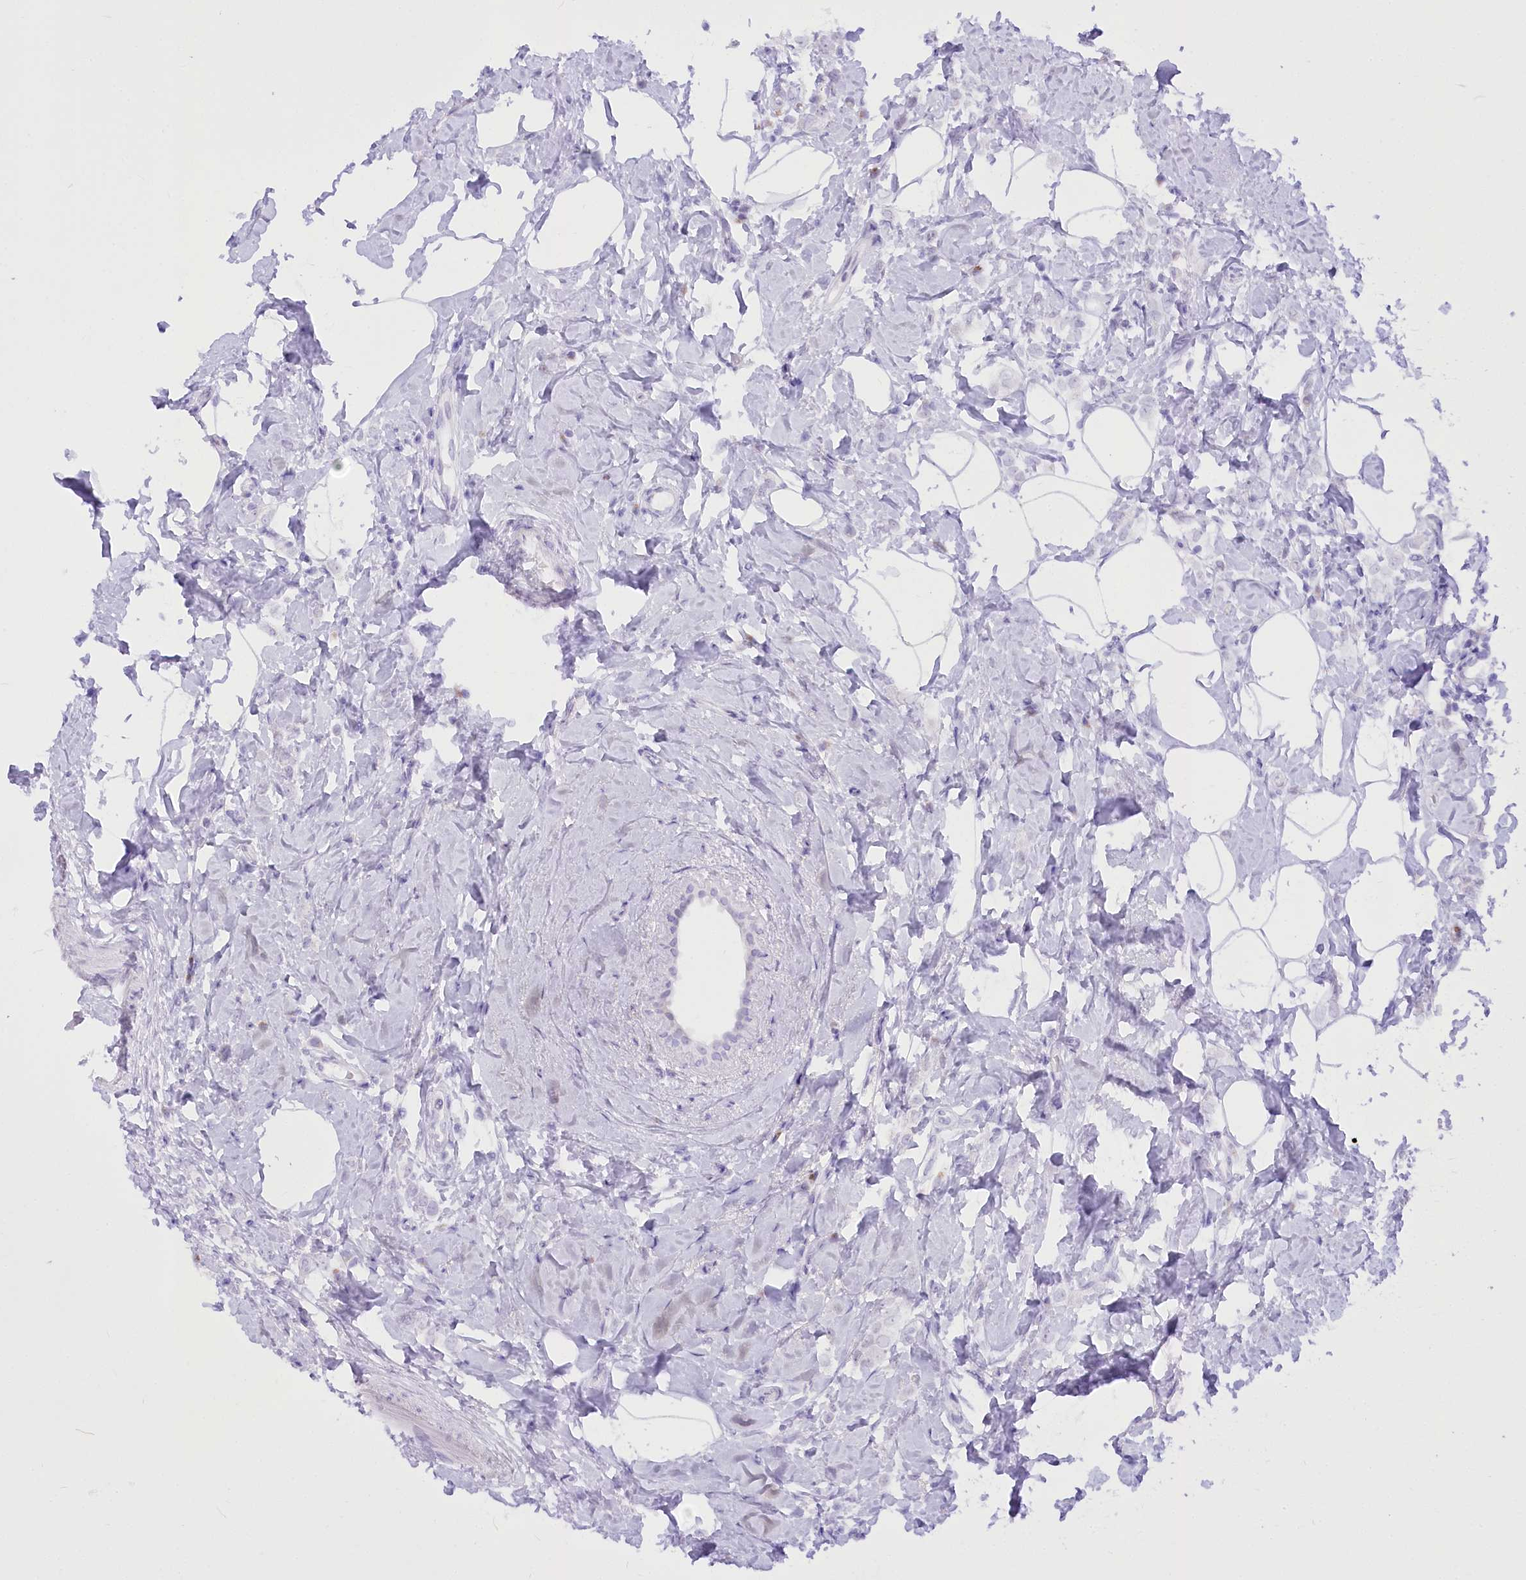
{"staining": {"intensity": "negative", "quantity": "none", "location": "none"}, "tissue": "breast cancer", "cell_type": "Tumor cells", "image_type": "cancer", "snomed": [{"axis": "morphology", "description": "Lobular carcinoma"}, {"axis": "topography", "description": "Breast"}], "caption": "DAB (3,3'-diaminobenzidine) immunohistochemical staining of breast cancer (lobular carcinoma) exhibits no significant expression in tumor cells.", "gene": "BEND7", "patient": {"sex": "female", "age": 47}}